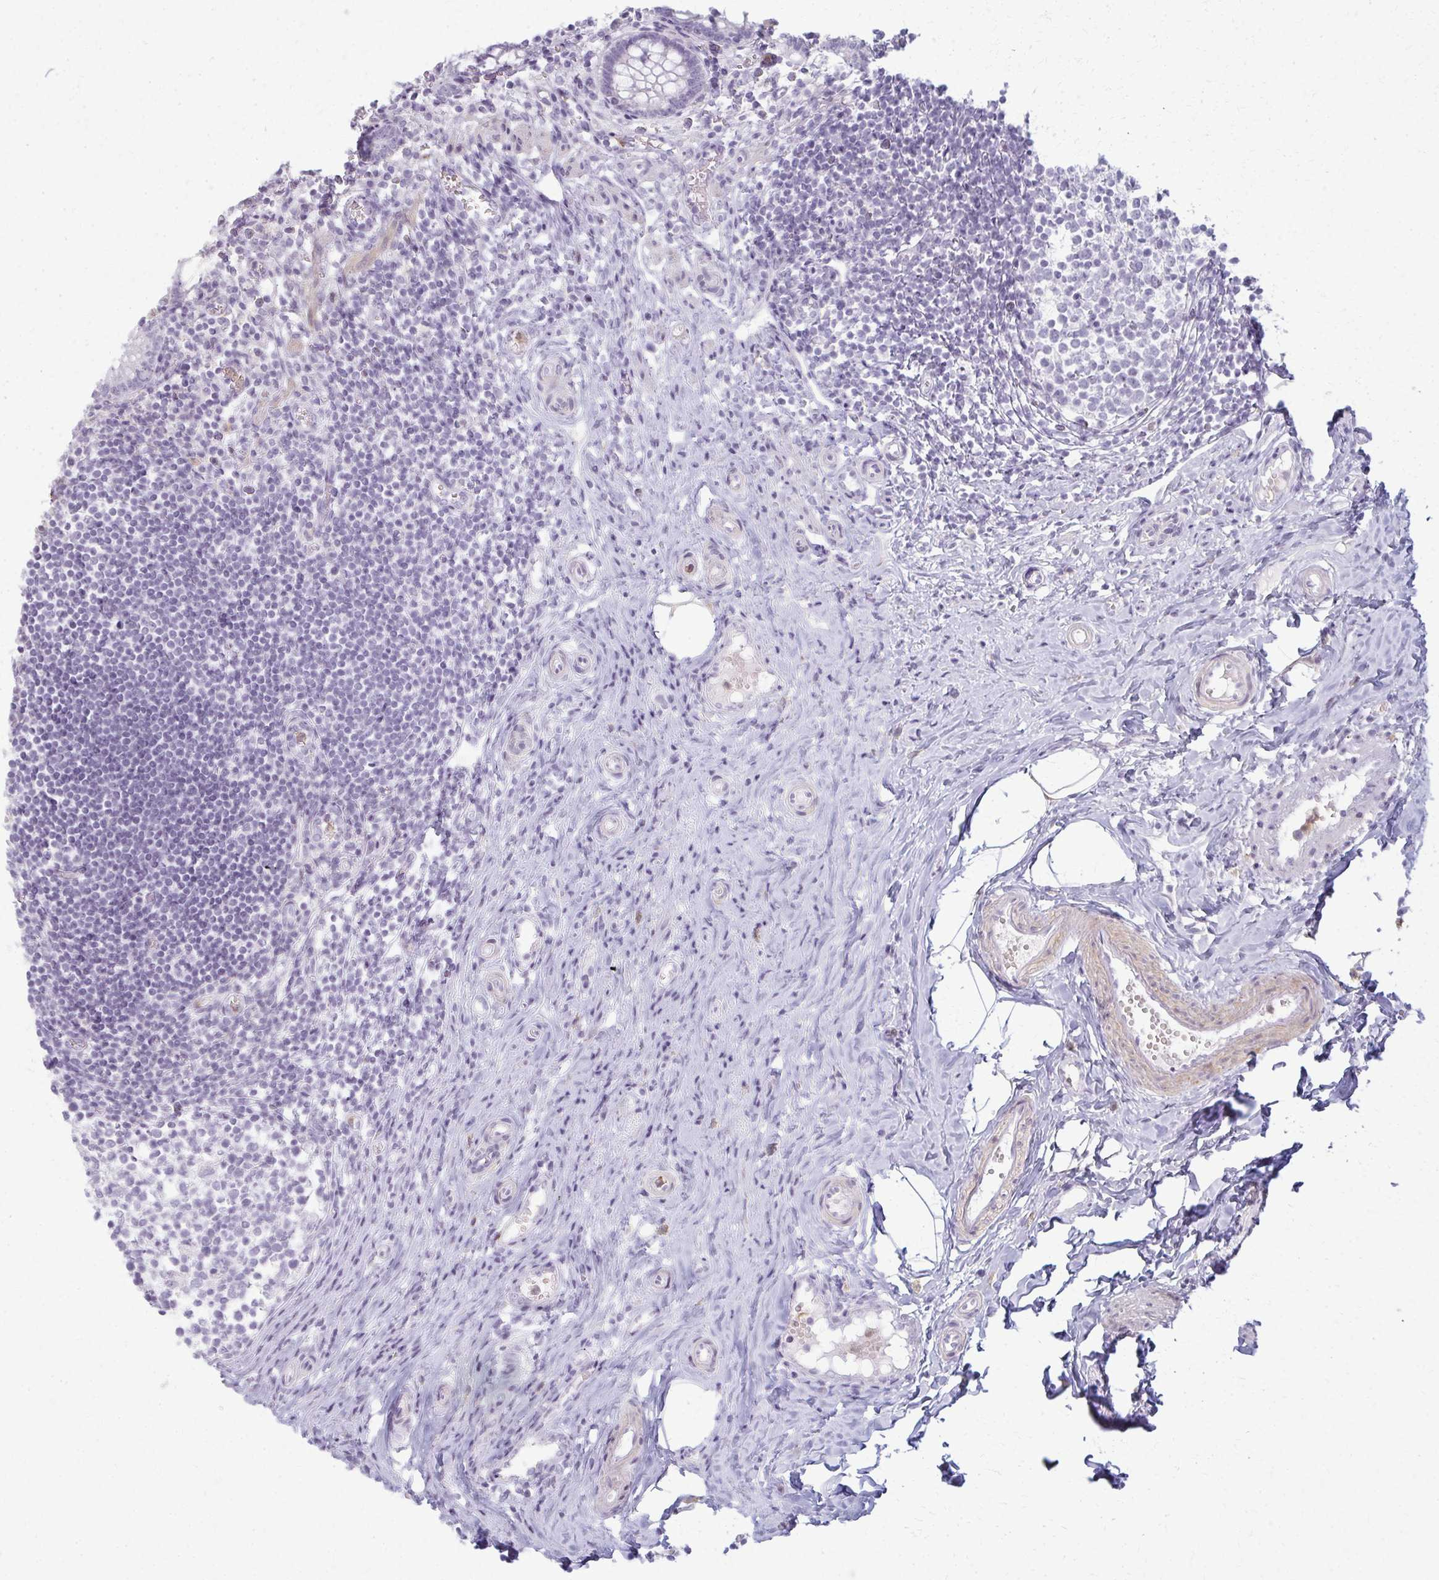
{"staining": {"intensity": "negative", "quantity": "none", "location": "none"}, "tissue": "appendix", "cell_type": "Glandular cells", "image_type": "normal", "snomed": [{"axis": "morphology", "description": "Normal tissue, NOS"}, {"axis": "topography", "description": "Appendix"}], "caption": "Benign appendix was stained to show a protein in brown. There is no significant positivity in glandular cells. The staining is performed using DAB (3,3'-diaminobenzidine) brown chromogen with nuclei counter-stained in using hematoxylin.", "gene": "CA3", "patient": {"sex": "female", "age": 17}}